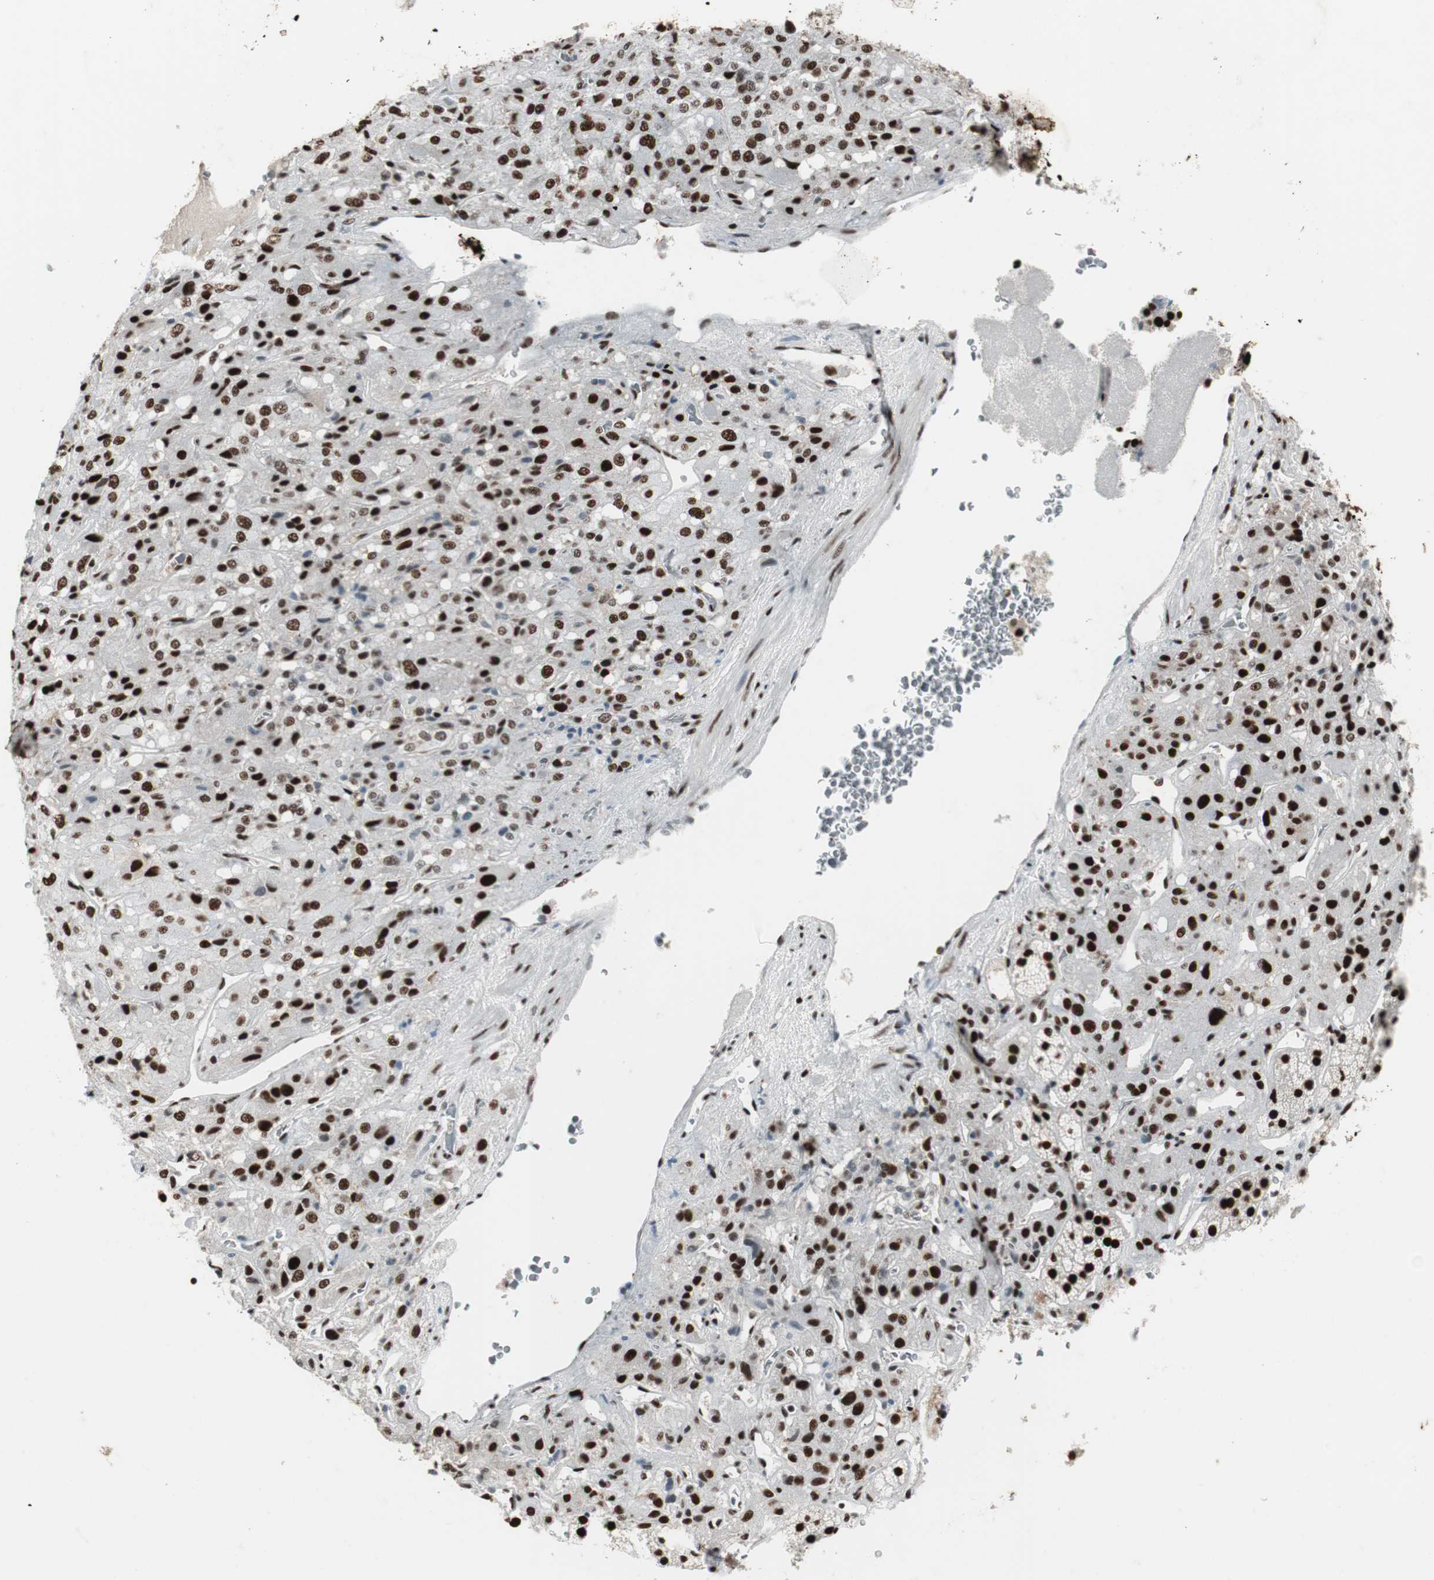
{"staining": {"intensity": "strong", "quantity": ">75%", "location": "nuclear"}, "tissue": "adrenal gland", "cell_type": "Glandular cells", "image_type": "normal", "snomed": [{"axis": "morphology", "description": "Normal tissue, NOS"}, {"axis": "topography", "description": "Adrenal gland"}], "caption": "High-power microscopy captured an IHC photomicrograph of normal adrenal gland, revealing strong nuclear staining in approximately >75% of glandular cells.", "gene": "PSME3", "patient": {"sex": "female", "age": 44}}